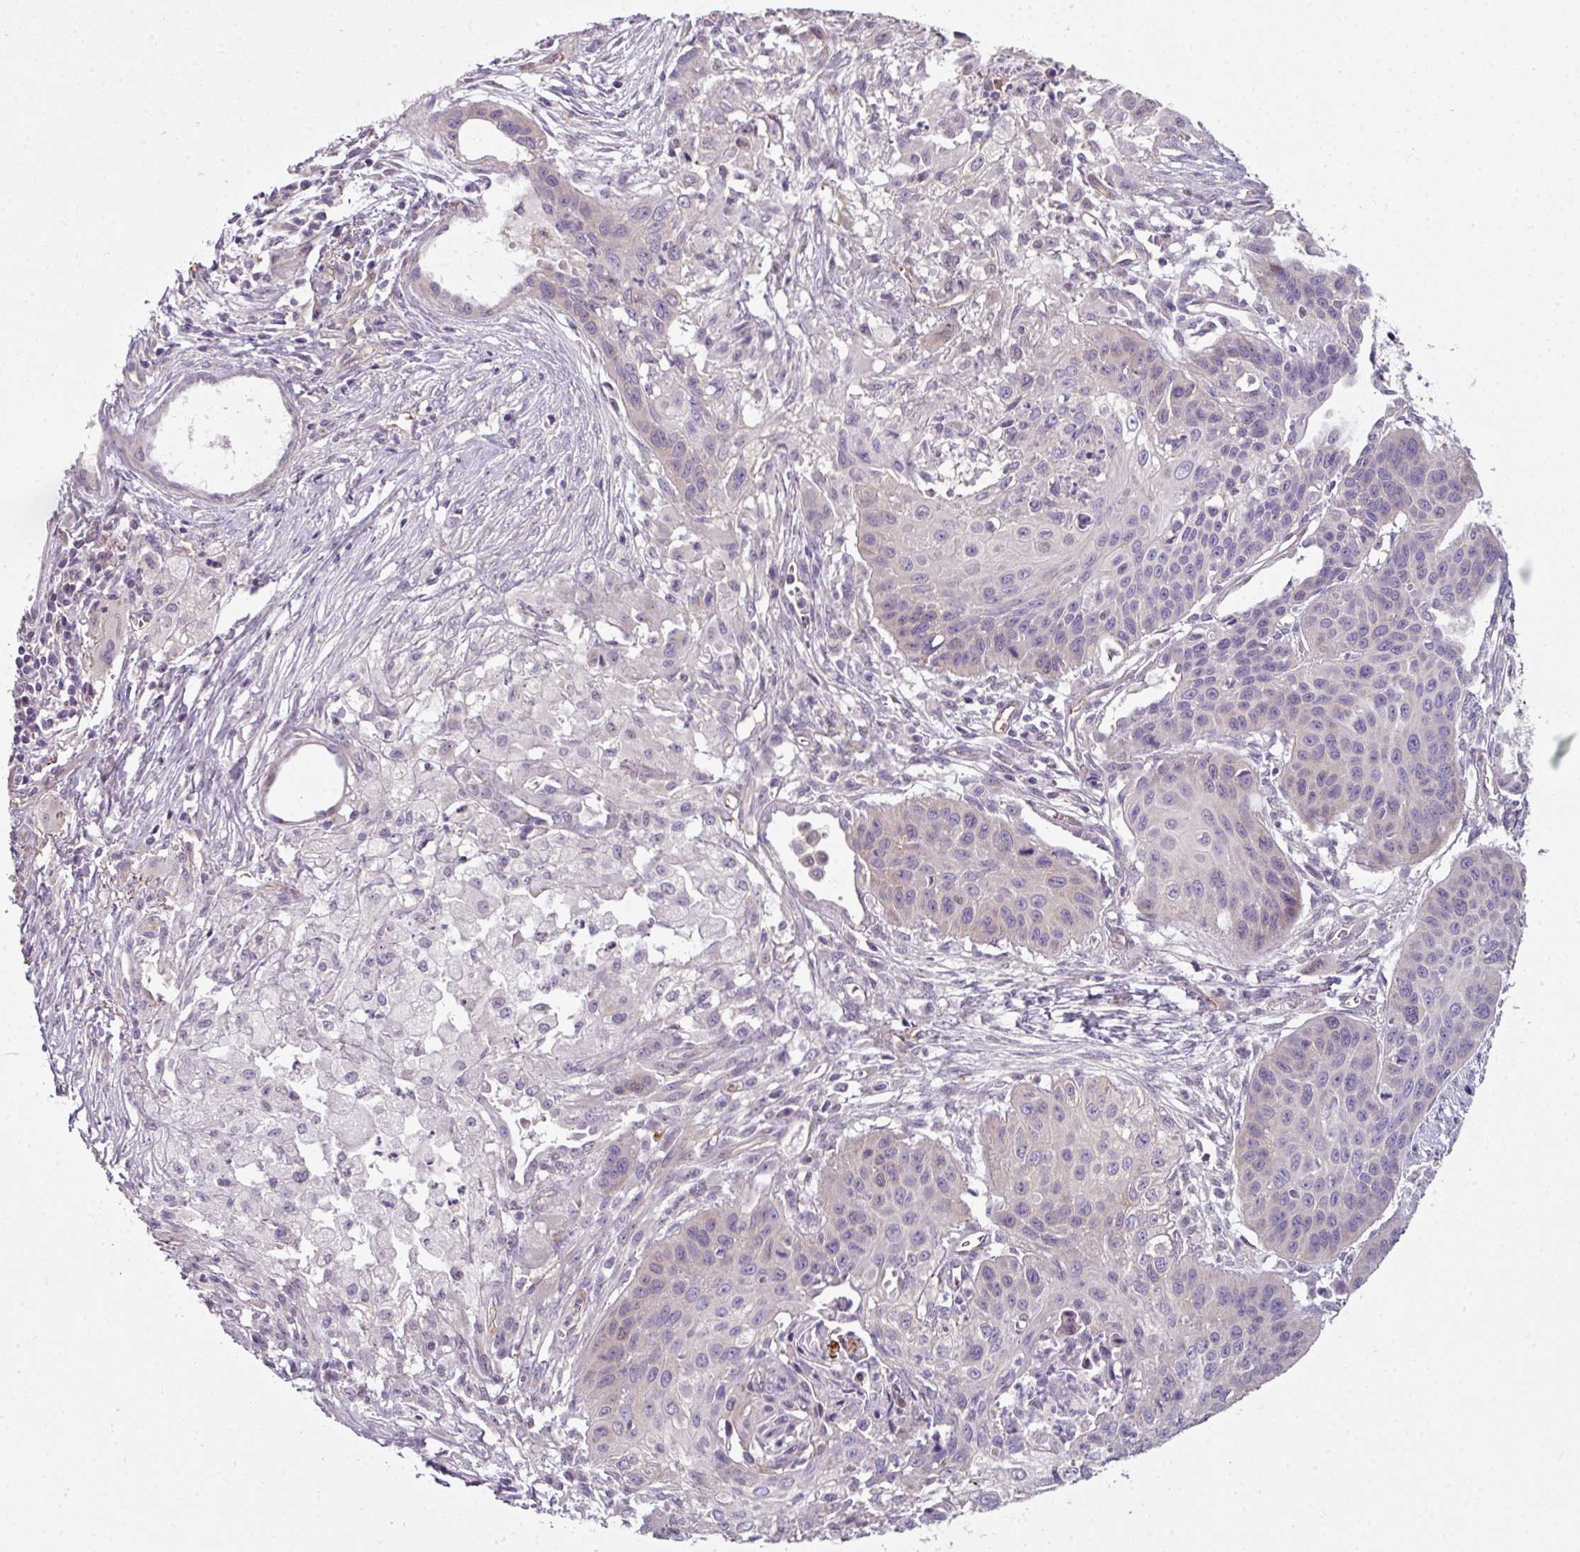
{"staining": {"intensity": "negative", "quantity": "none", "location": "none"}, "tissue": "lung cancer", "cell_type": "Tumor cells", "image_type": "cancer", "snomed": [{"axis": "morphology", "description": "Squamous cell carcinoma, NOS"}, {"axis": "topography", "description": "Lung"}], "caption": "The micrograph shows no significant expression in tumor cells of squamous cell carcinoma (lung). (DAB (3,3'-diaminobenzidine) immunohistochemistry (IHC) visualized using brightfield microscopy, high magnification).", "gene": "C19orf33", "patient": {"sex": "male", "age": 71}}